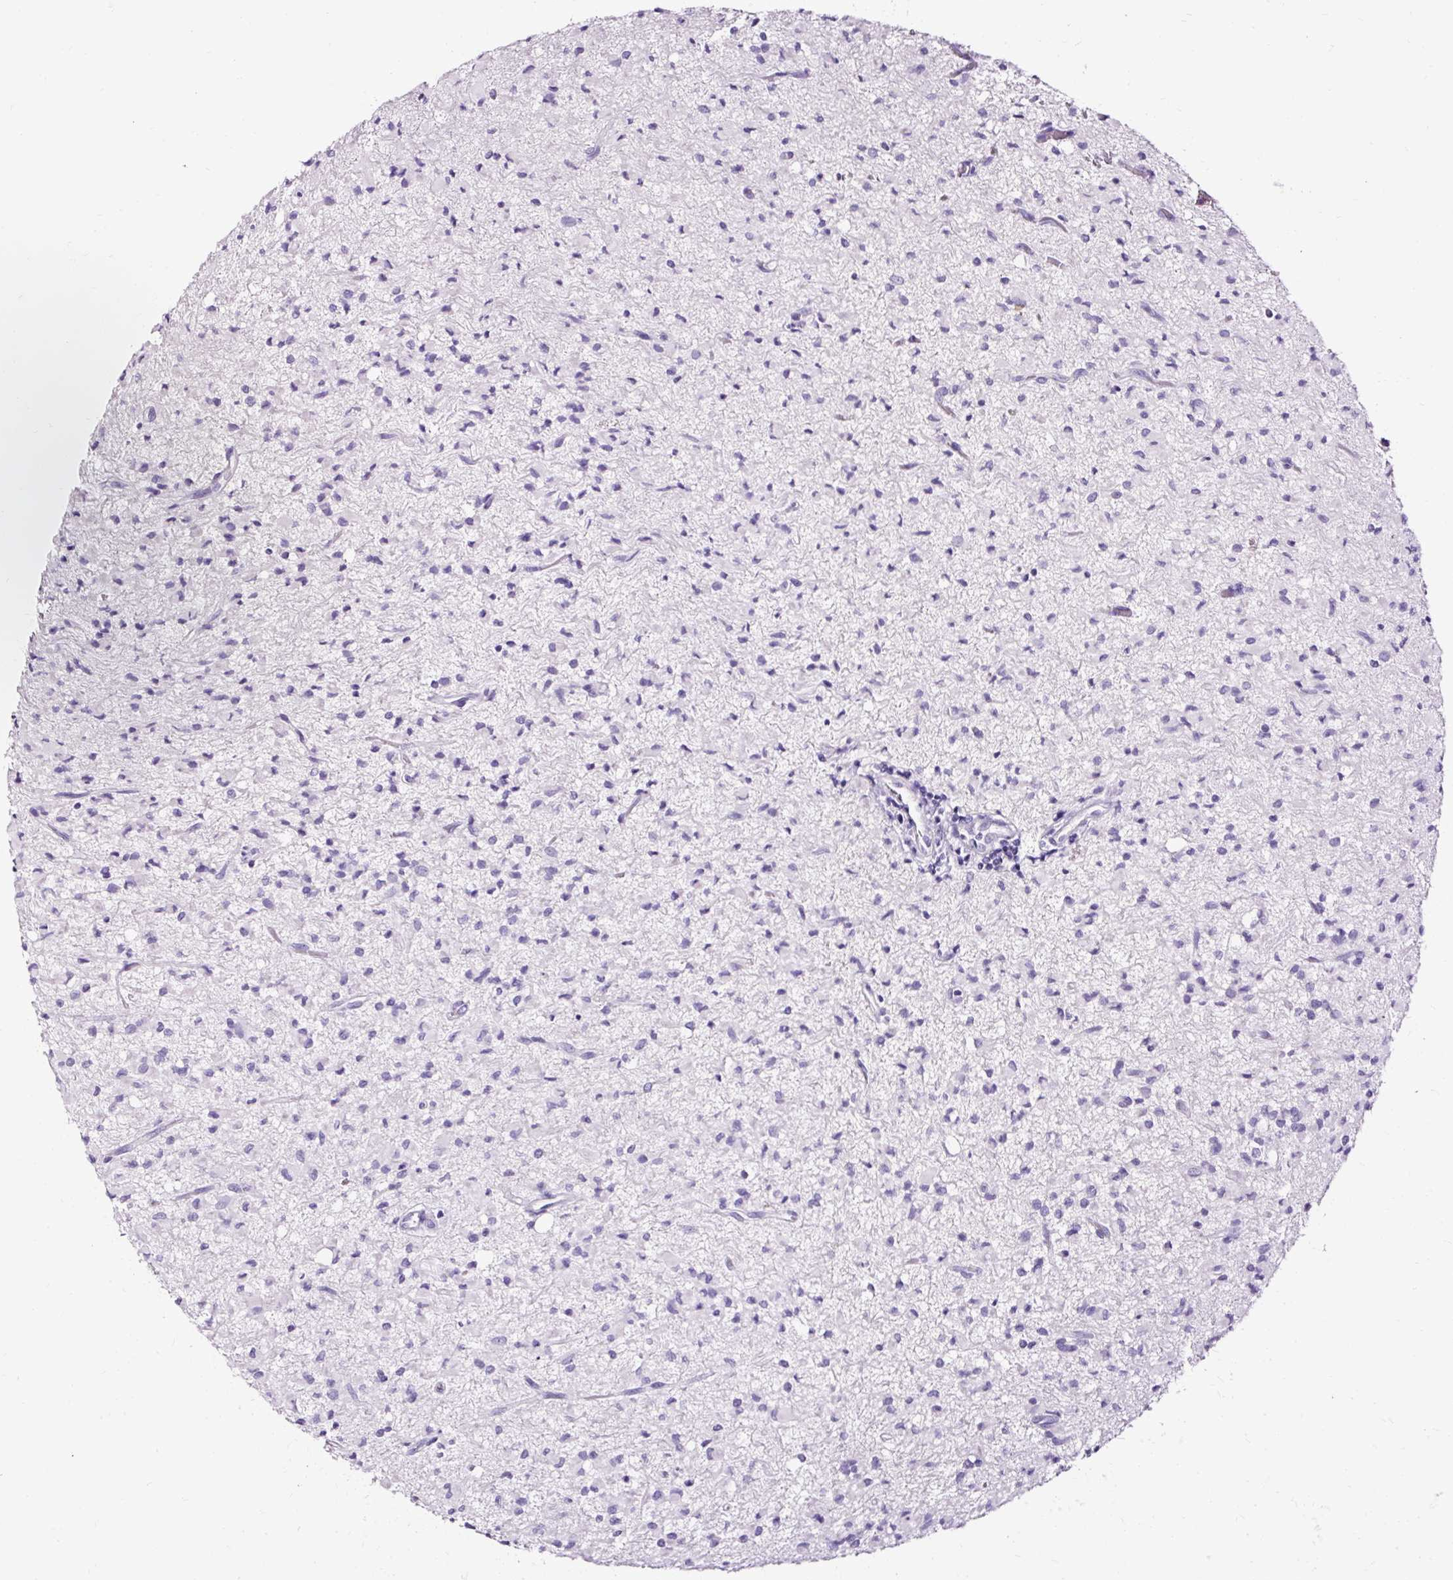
{"staining": {"intensity": "negative", "quantity": "none", "location": "none"}, "tissue": "glioma", "cell_type": "Tumor cells", "image_type": "cancer", "snomed": [{"axis": "morphology", "description": "Glioma, malignant, Low grade"}, {"axis": "topography", "description": "Brain"}], "caption": "There is no significant positivity in tumor cells of glioma. (IHC, brightfield microscopy, high magnification).", "gene": "SLC7A8", "patient": {"sex": "female", "age": 33}}